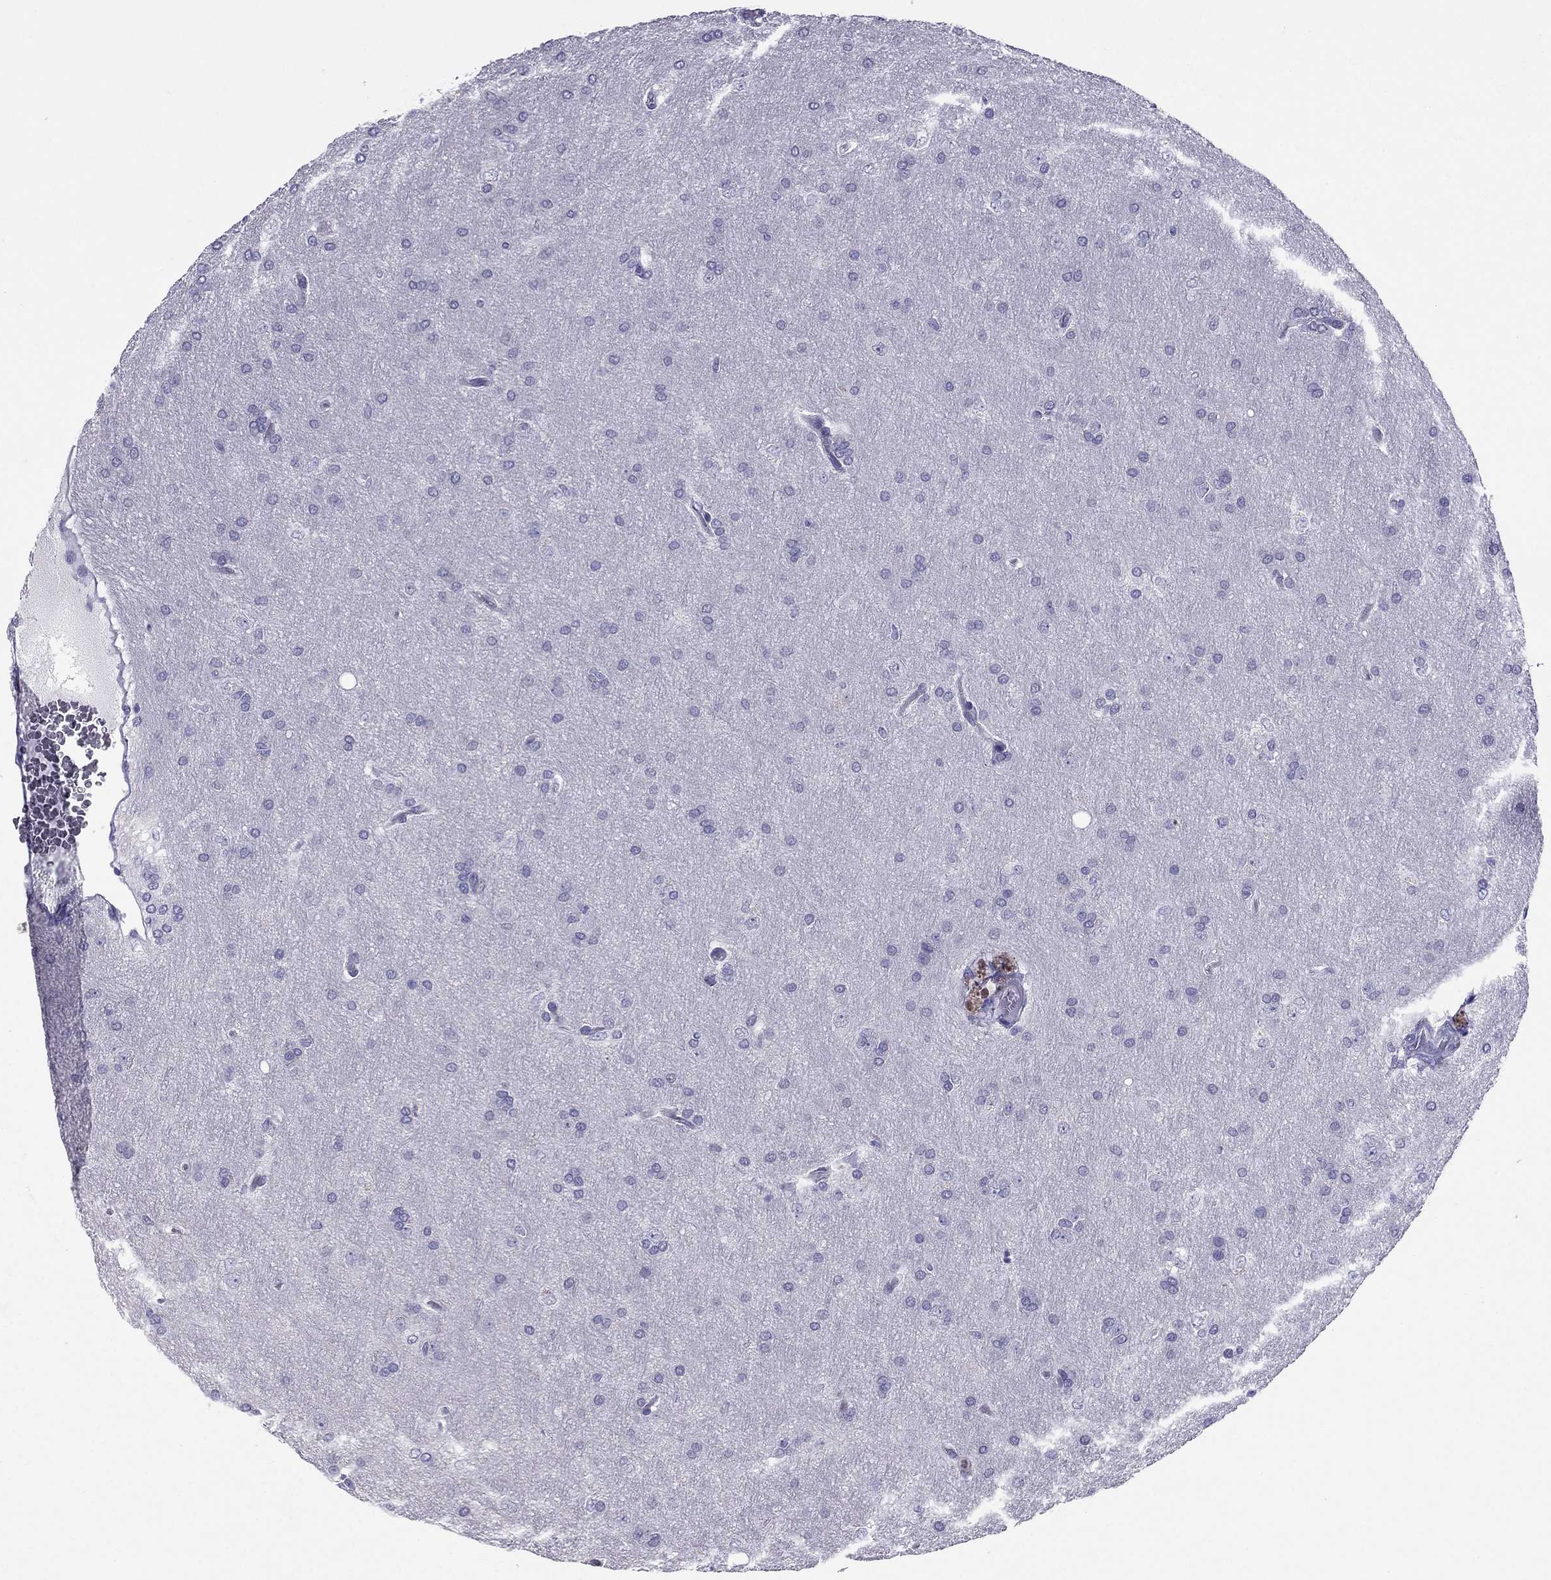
{"staining": {"intensity": "negative", "quantity": "none", "location": "none"}, "tissue": "glioma", "cell_type": "Tumor cells", "image_type": "cancer", "snomed": [{"axis": "morphology", "description": "Glioma, malignant, Low grade"}, {"axis": "topography", "description": "Brain"}], "caption": "Tumor cells show no significant expression in glioma.", "gene": "CROCC2", "patient": {"sex": "female", "age": 32}}